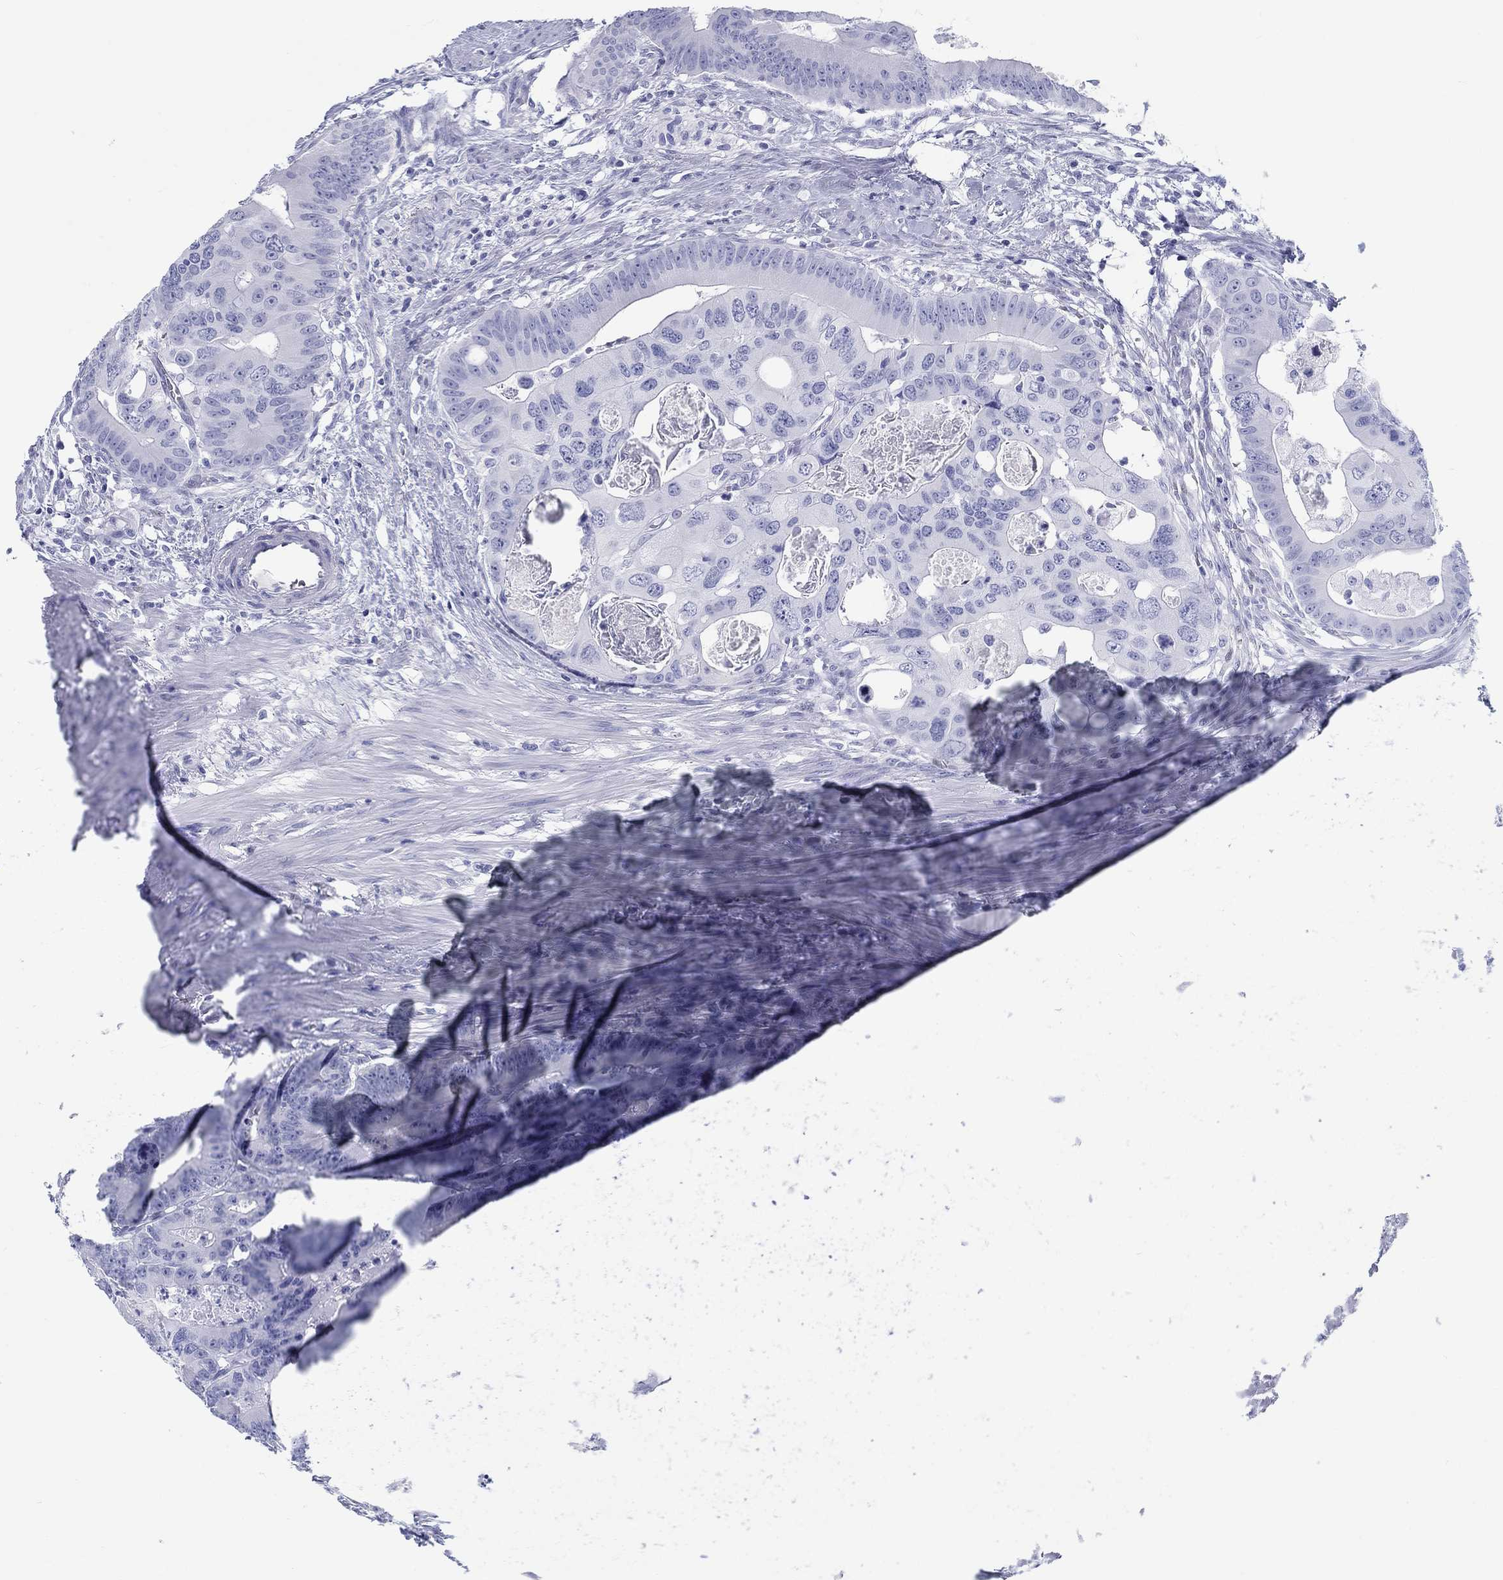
{"staining": {"intensity": "negative", "quantity": "none", "location": "none"}, "tissue": "colorectal cancer", "cell_type": "Tumor cells", "image_type": "cancer", "snomed": [{"axis": "morphology", "description": "Adenocarcinoma, NOS"}, {"axis": "topography", "description": "Rectum"}], "caption": "Immunohistochemistry (IHC) of human colorectal cancer (adenocarcinoma) shows no staining in tumor cells. The staining is performed using DAB brown chromogen with nuclei counter-stained in using hematoxylin.", "gene": "H1-1", "patient": {"sex": "male", "age": 64}}